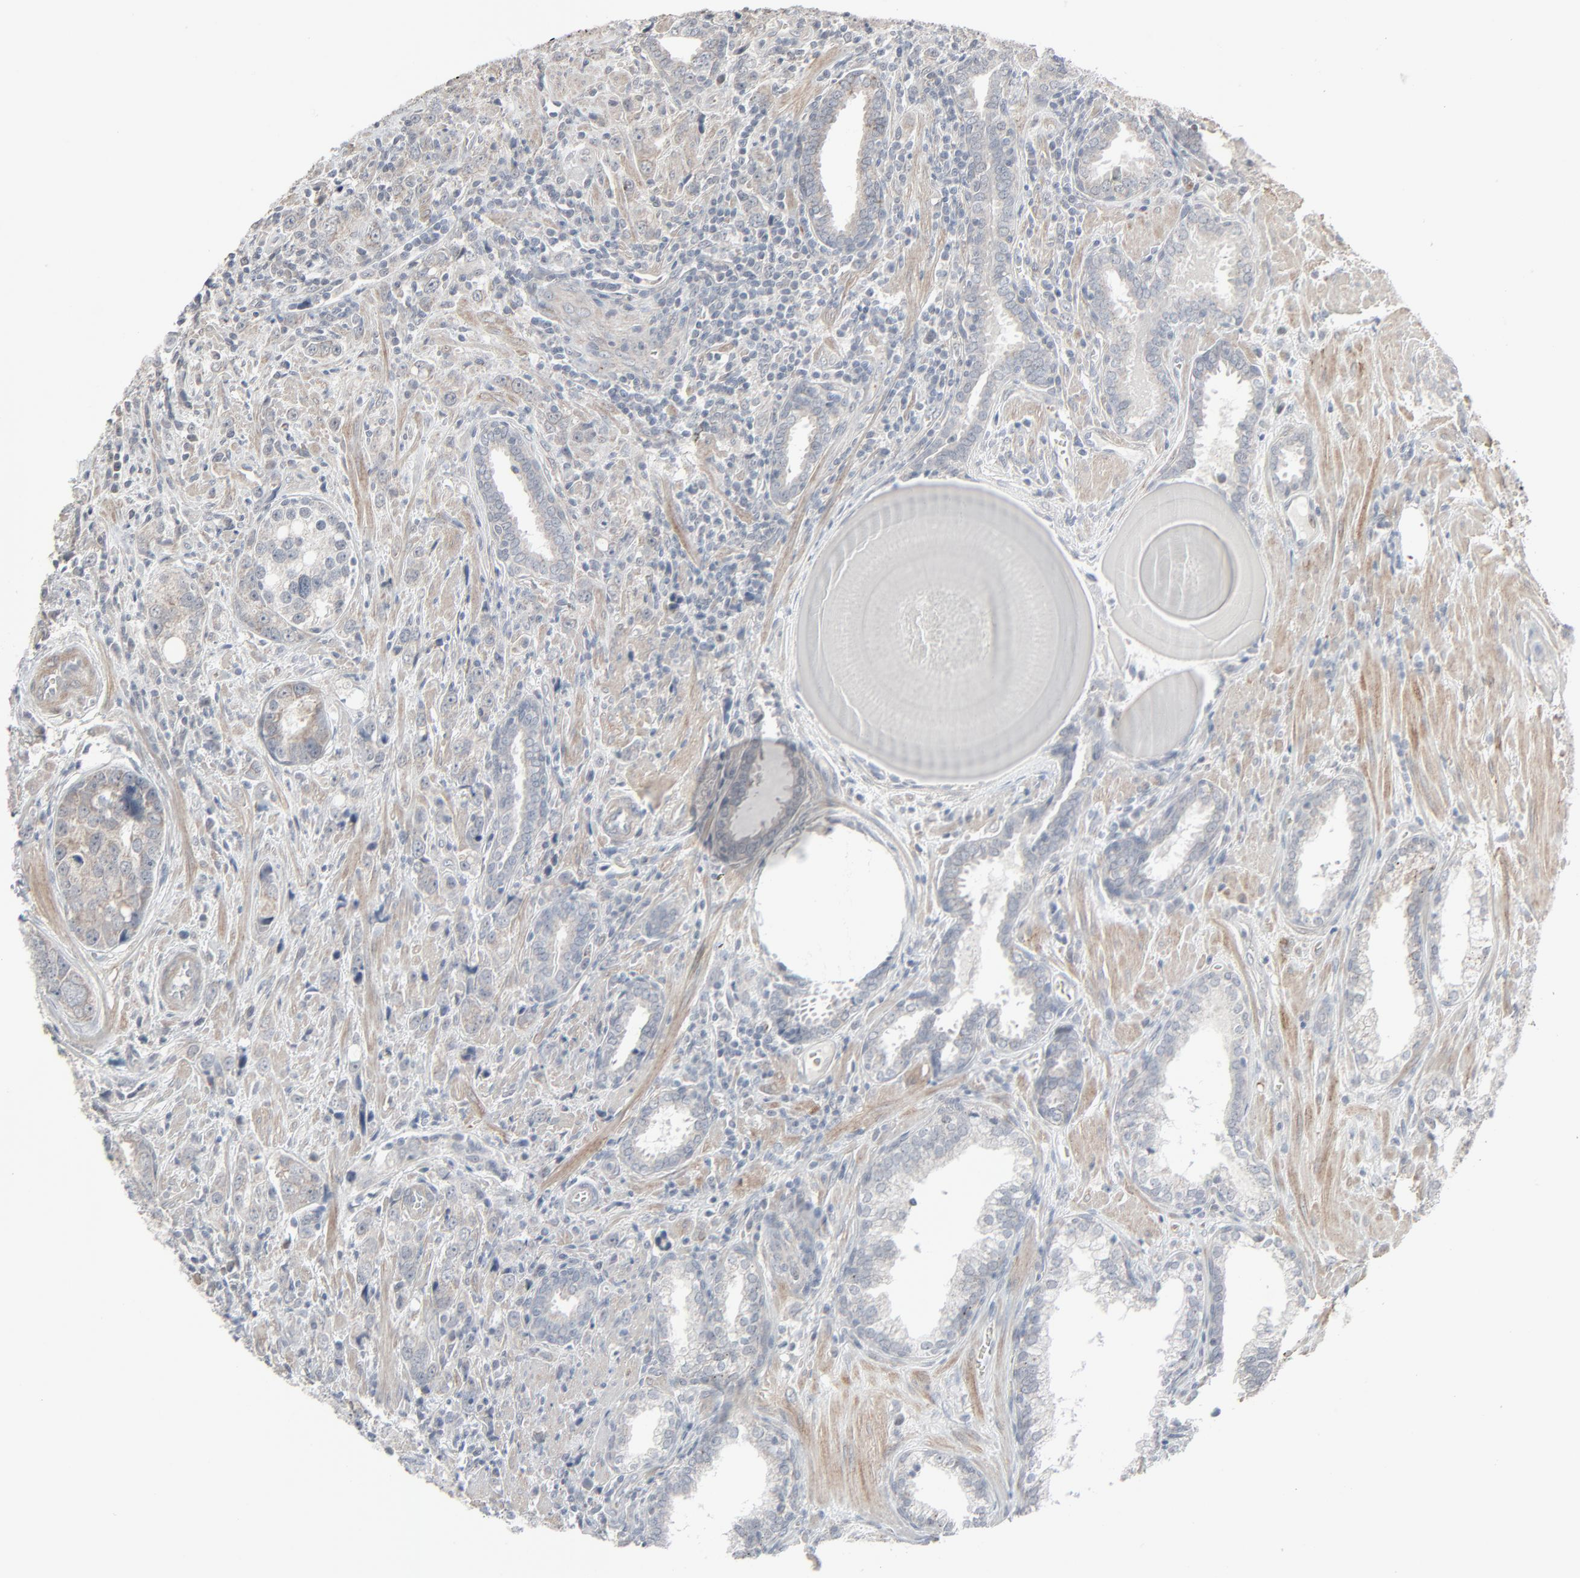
{"staining": {"intensity": "weak", "quantity": "25%-75%", "location": "cytoplasmic/membranous"}, "tissue": "prostate cancer", "cell_type": "Tumor cells", "image_type": "cancer", "snomed": [{"axis": "morphology", "description": "Adenocarcinoma, High grade"}, {"axis": "topography", "description": "Prostate"}], "caption": "Immunohistochemical staining of human prostate high-grade adenocarcinoma shows weak cytoplasmic/membranous protein positivity in about 25%-75% of tumor cells.", "gene": "NEUROD1", "patient": {"sex": "male", "age": 71}}